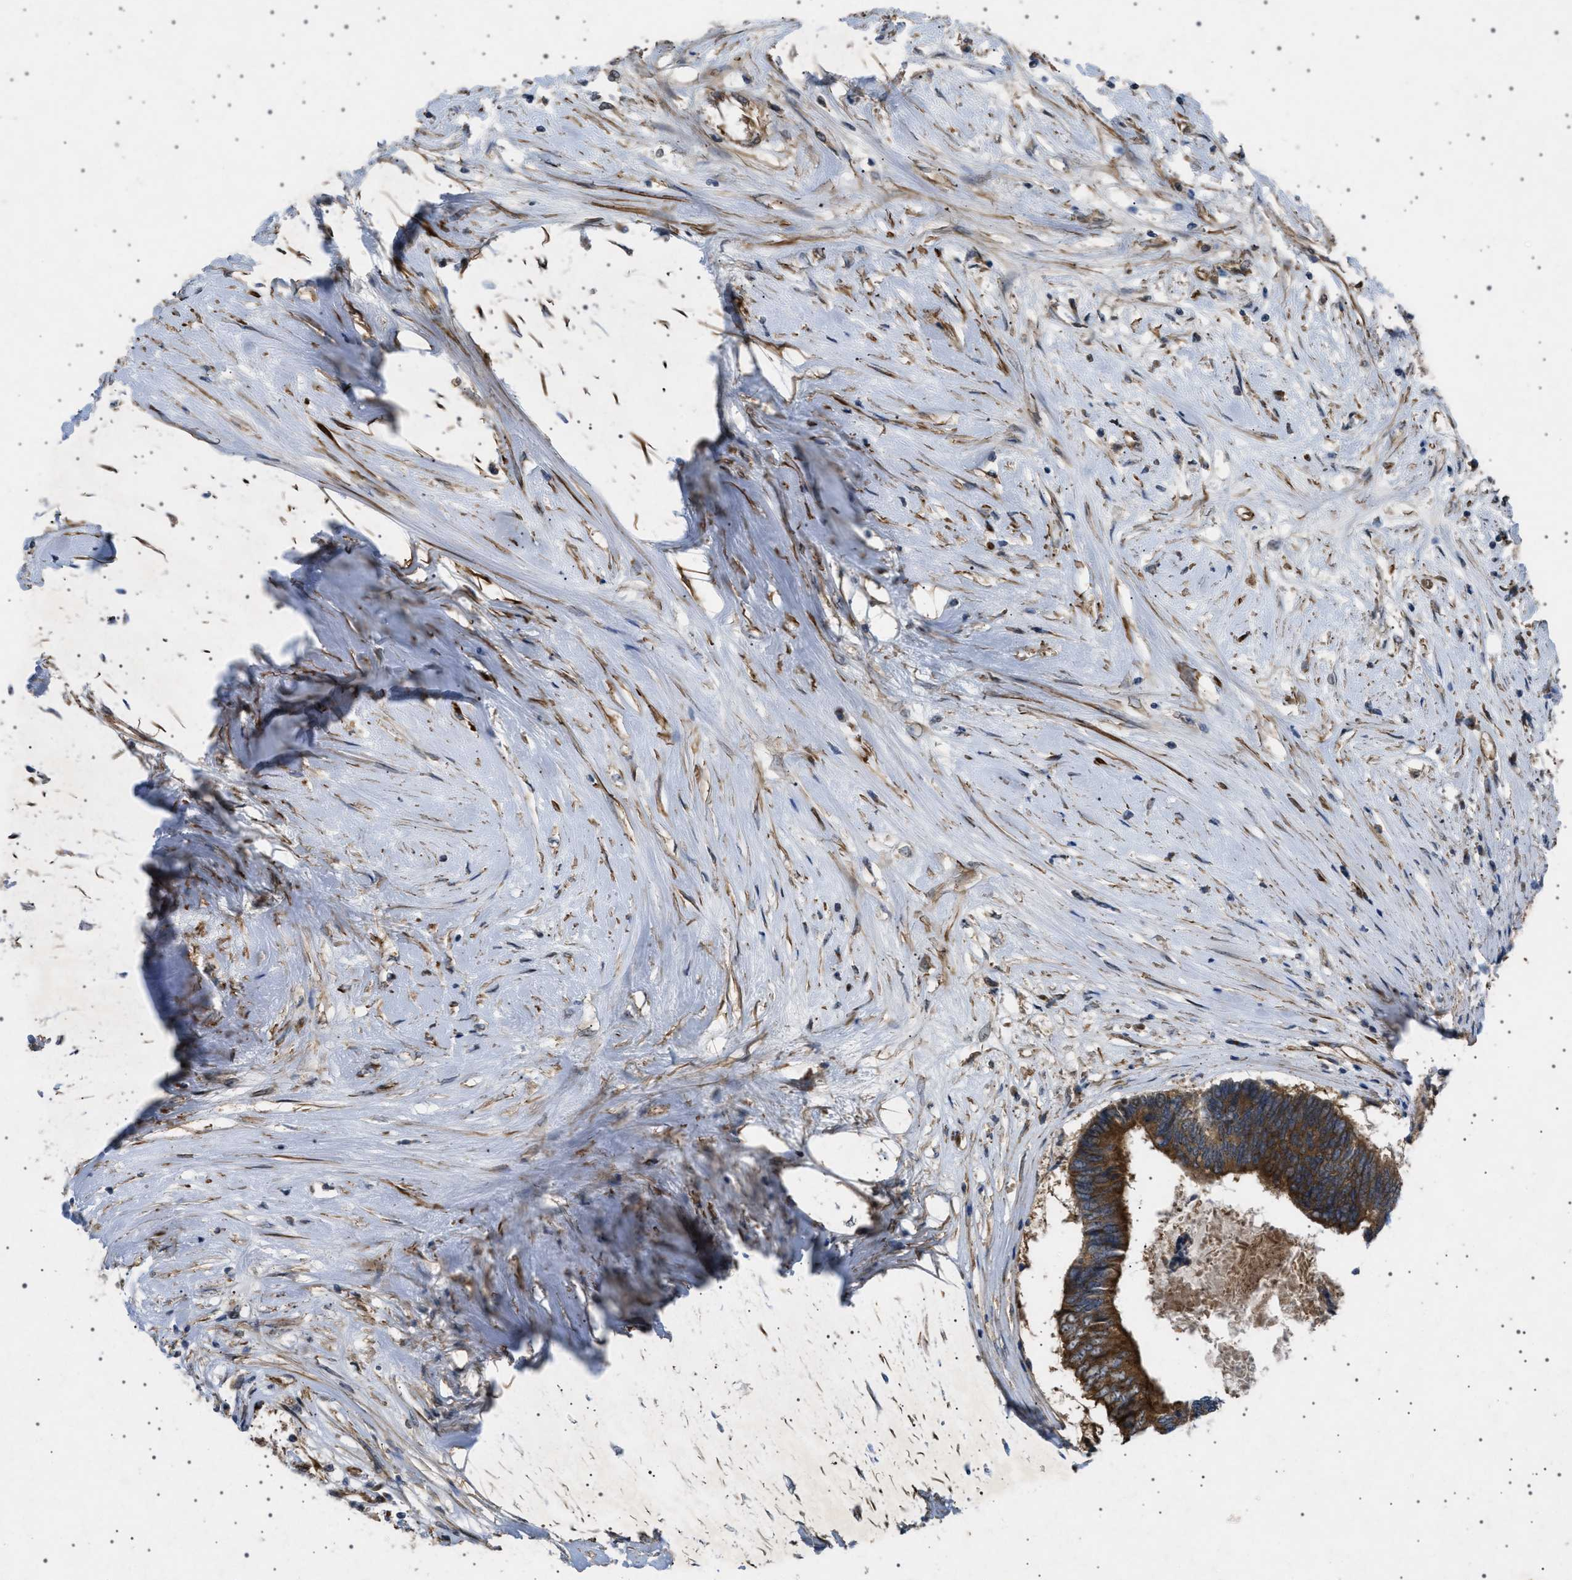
{"staining": {"intensity": "strong", "quantity": ">75%", "location": "cytoplasmic/membranous"}, "tissue": "colorectal cancer", "cell_type": "Tumor cells", "image_type": "cancer", "snomed": [{"axis": "morphology", "description": "Adenocarcinoma, NOS"}, {"axis": "topography", "description": "Rectum"}], "caption": "A high amount of strong cytoplasmic/membranous positivity is identified in about >75% of tumor cells in colorectal cancer (adenocarcinoma) tissue.", "gene": "CCDC186", "patient": {"sex": "male", "age": 63}}